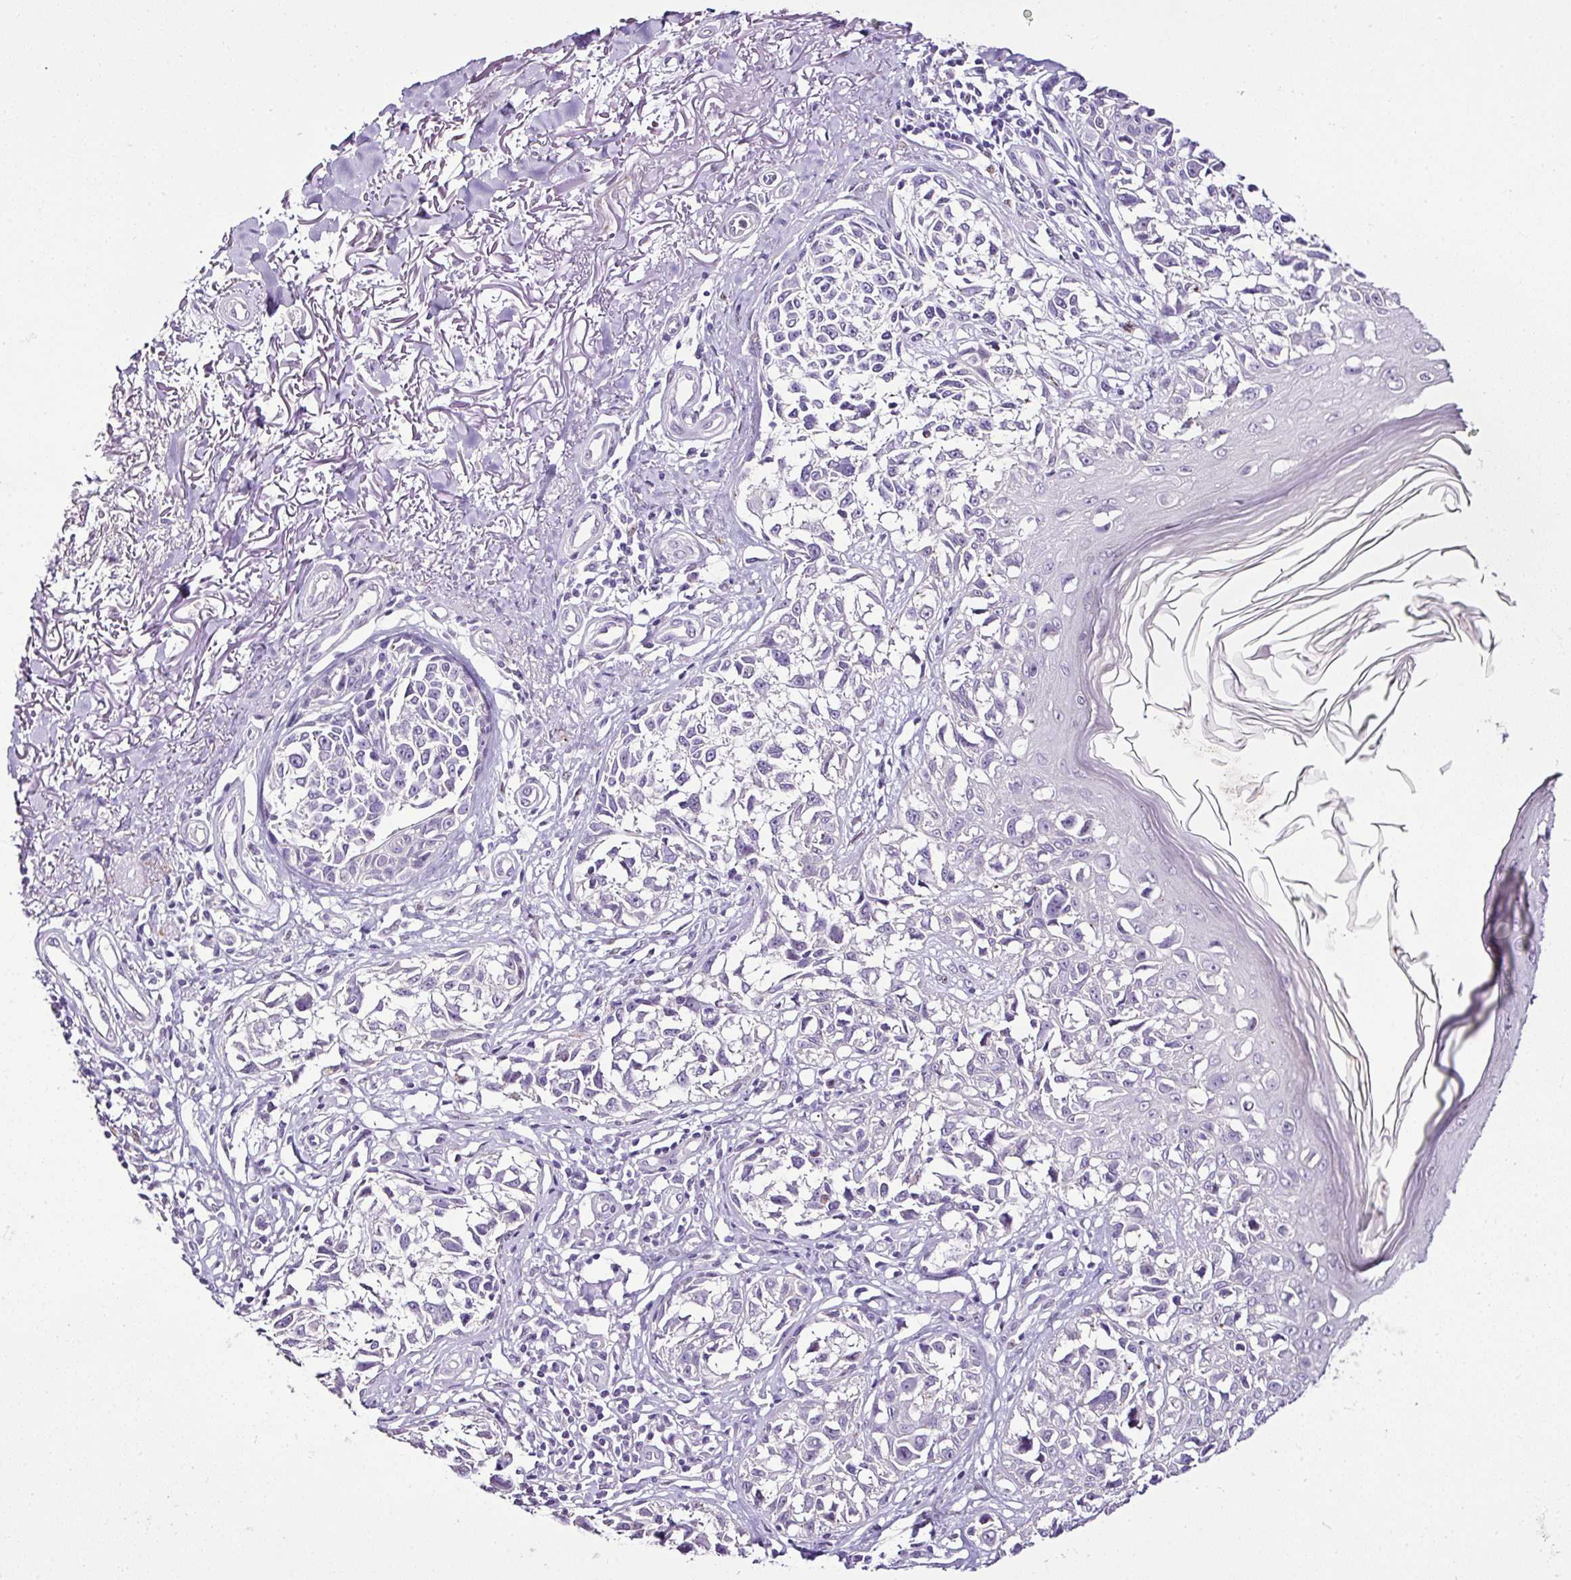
{"staining": {"intensity": "negative", "quantity": "none", "location": "none"}, "tissue": "melanoma", "cell_type": "Tumor cells", "image_type": "cancer", "snomed": [{"axis": "morphology", "description": "Malignant melanoma, NOS"}, {"axis": "topography", "description": "Skin"}], "caption": "Human melanoma stained for a protein using immunohistochemistry (IHC) demonstrates no staining in tumor cells.", "gene": "ESR1", "patient": {"sex": "male", "age": 73}}